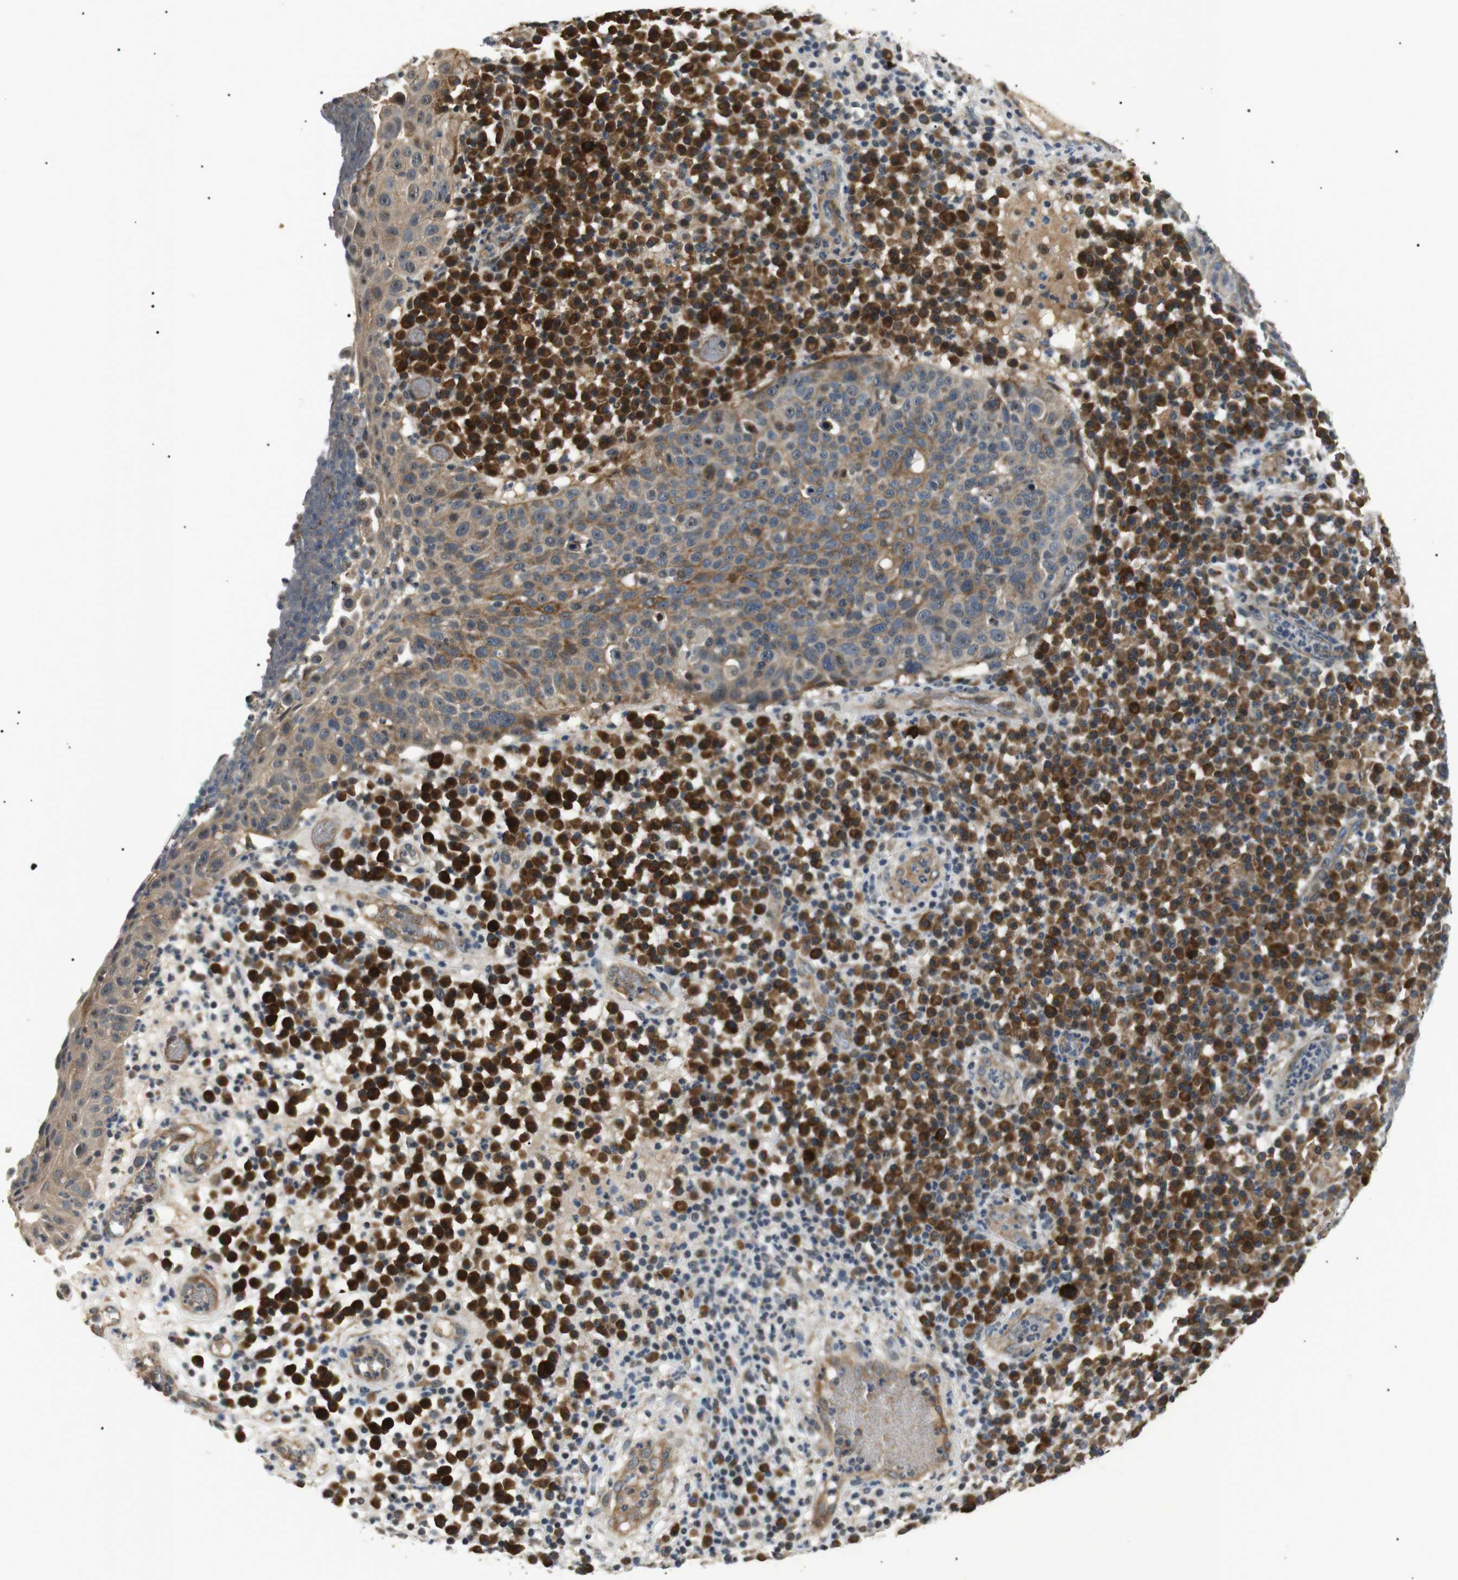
{"staining": {"intensity": "moderate", "quantity": "25%-75%", "location": "cytoplasmic/membranous"}, "tissue": "skin cancer", "cell_type": "Tumor cells", "image_type": "cancer", "snomed": [{"axis": "morphology", "description": "Squamous cell carcinoma in situ, NOS"}, {"axis": "morphology", "description": "Squamous cell carcinoma, NOS"}, {"axis": "topography", "description": "Skin"}], "caption": "A brown stain highlights moderate cytoplasmic/membranous expression of a protein in skin cancer (squamous cell carcinoma in situ) tumor cells. The staining was performed using DAB to visualize the protein expression in brown, while the nuclei were stained in blue with hematoxylin (Magnification: 20x).", "gene": "HSPA13", "patient": {"sex": "male", "age": 93}}